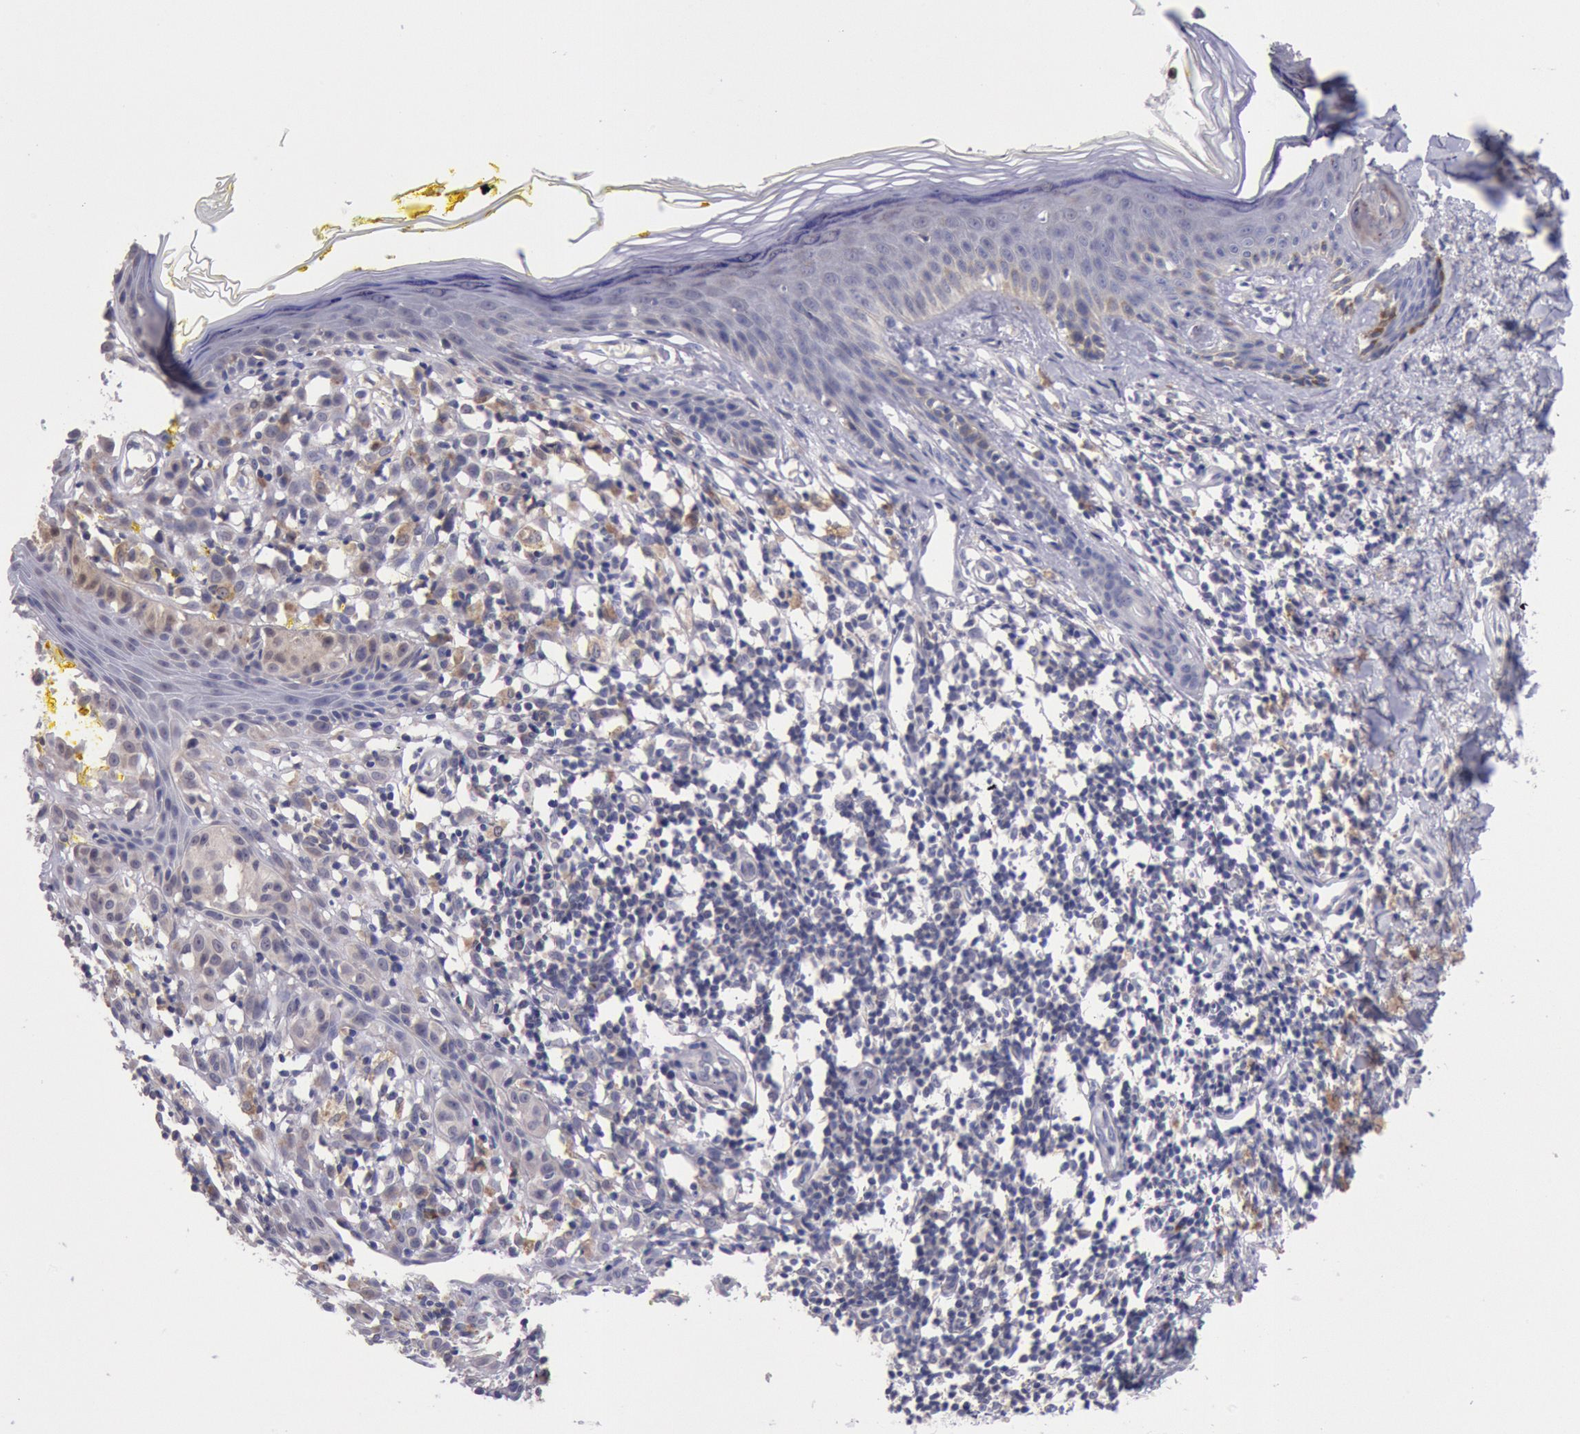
{"staining": {"intensity": "weak", "quantity": ">75%", "location": "cytoplasmic/membranous"}, "tissue": "melanoma", "cell_type": "Tumor cells", "image_type": "cancer", "snomed": [{"axis": "morphology", "description": "Malignant melanoma, NOS"}, {"axis": "topography", "description": "Skin"}], "caption": "Malignant melanoma stained with IHC exhibits weak cytoplasmic/membranous expression in approximately >75% of tumor cells.", "gene": "GAL3ST1", "patient": {"sex": "female", "age": 52}}